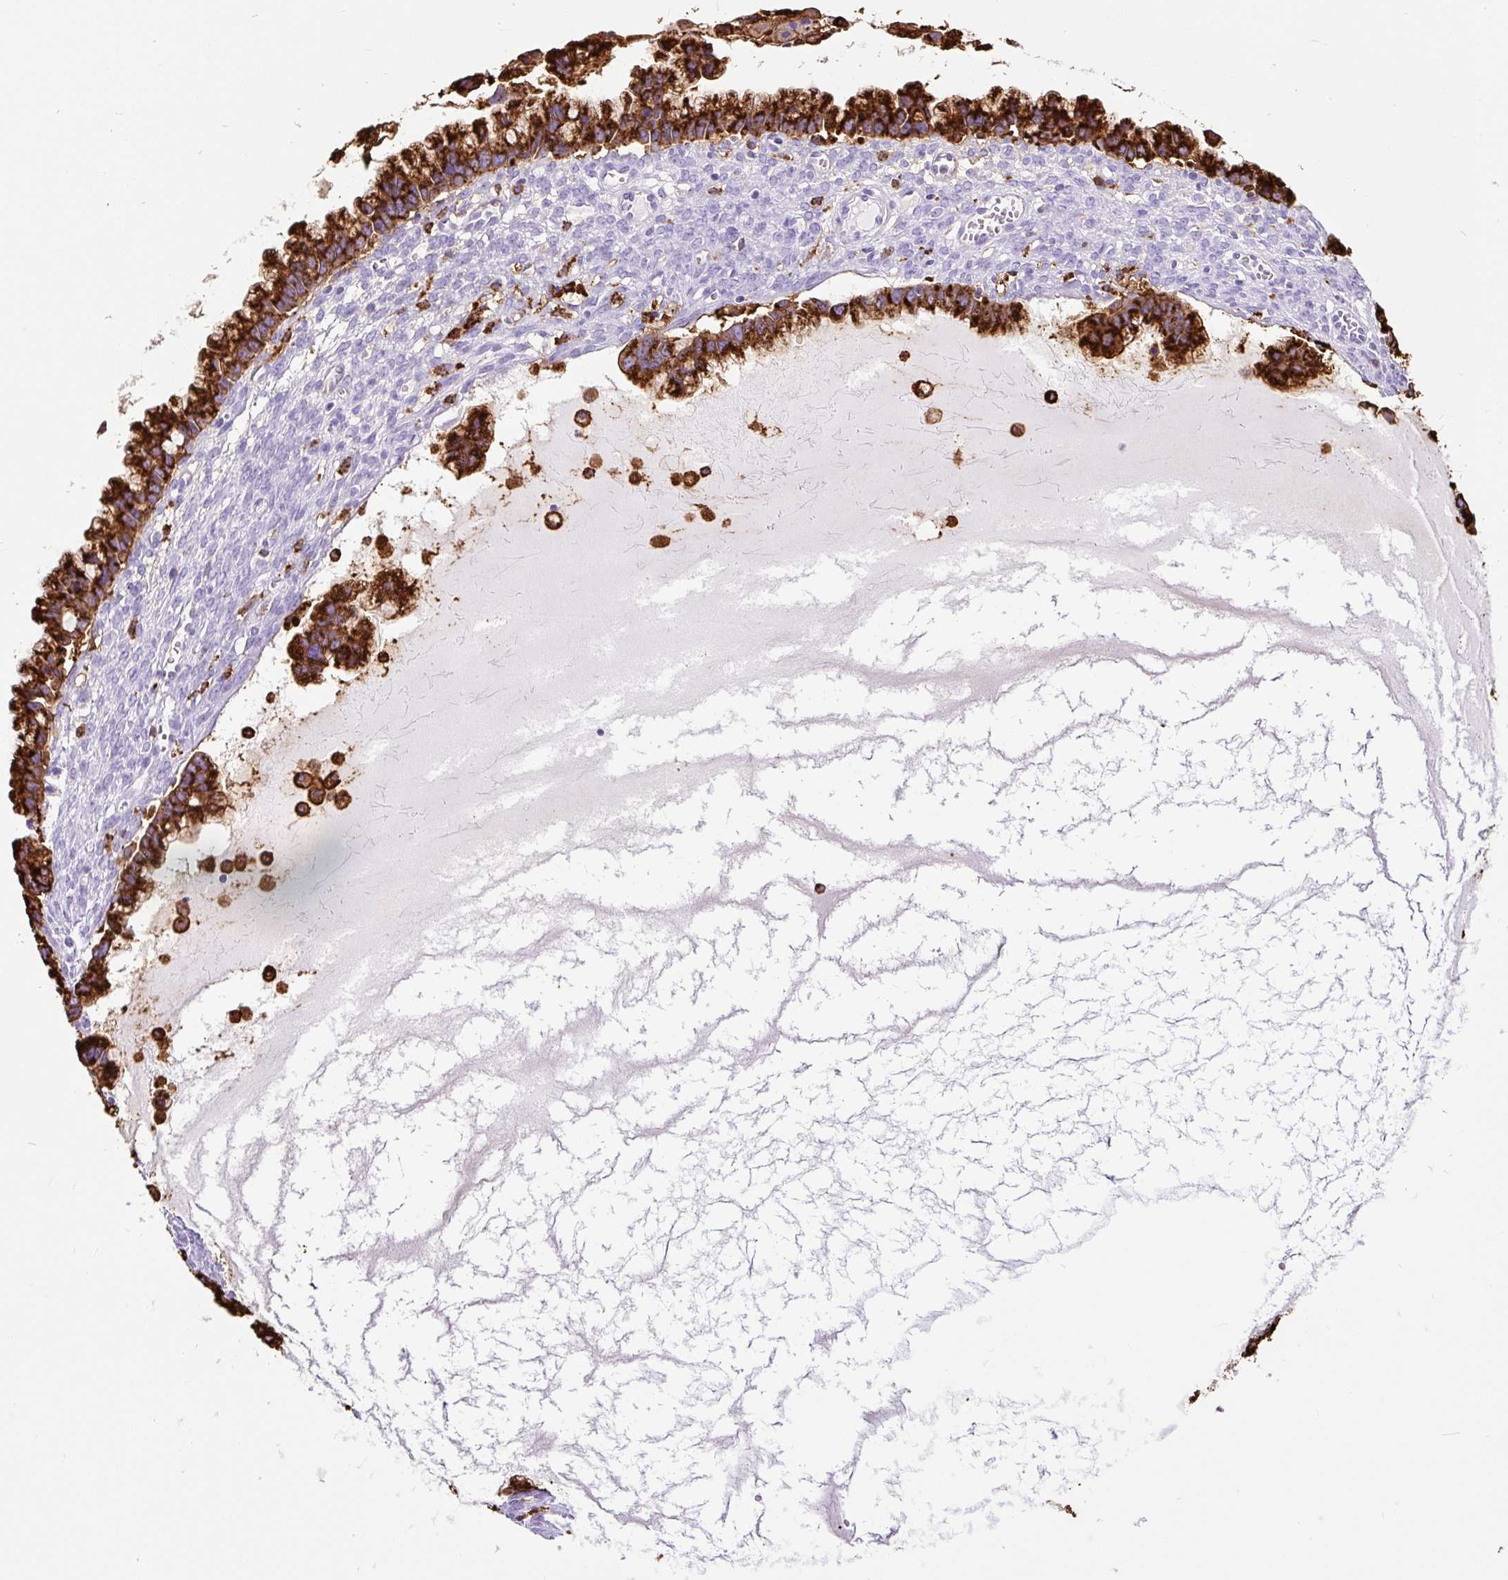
{"staining": {"intensity": "strong", "quantity": ">75%", "location": "cytoplasmic/membranous"}, "tissue": "ovarian cancer", "cell_type": "Tumor cells", "image_type": "cancer", "snomed": [{"axis": "morphology", "description": "Cystadenocarcinoma, mucinous, NOS"}, {"axis": "topography", "description": "Ovary"}], "caption": "There is high levels of strong cytoplasmic/membranous expression in tumor cells of ovarian mucinous cystadenocarcinoma, as demonstrated by immunohistochemical staining (brown color).", "gene": "HLA-DRA", "patient": {"sex": "female", "age": 72}}